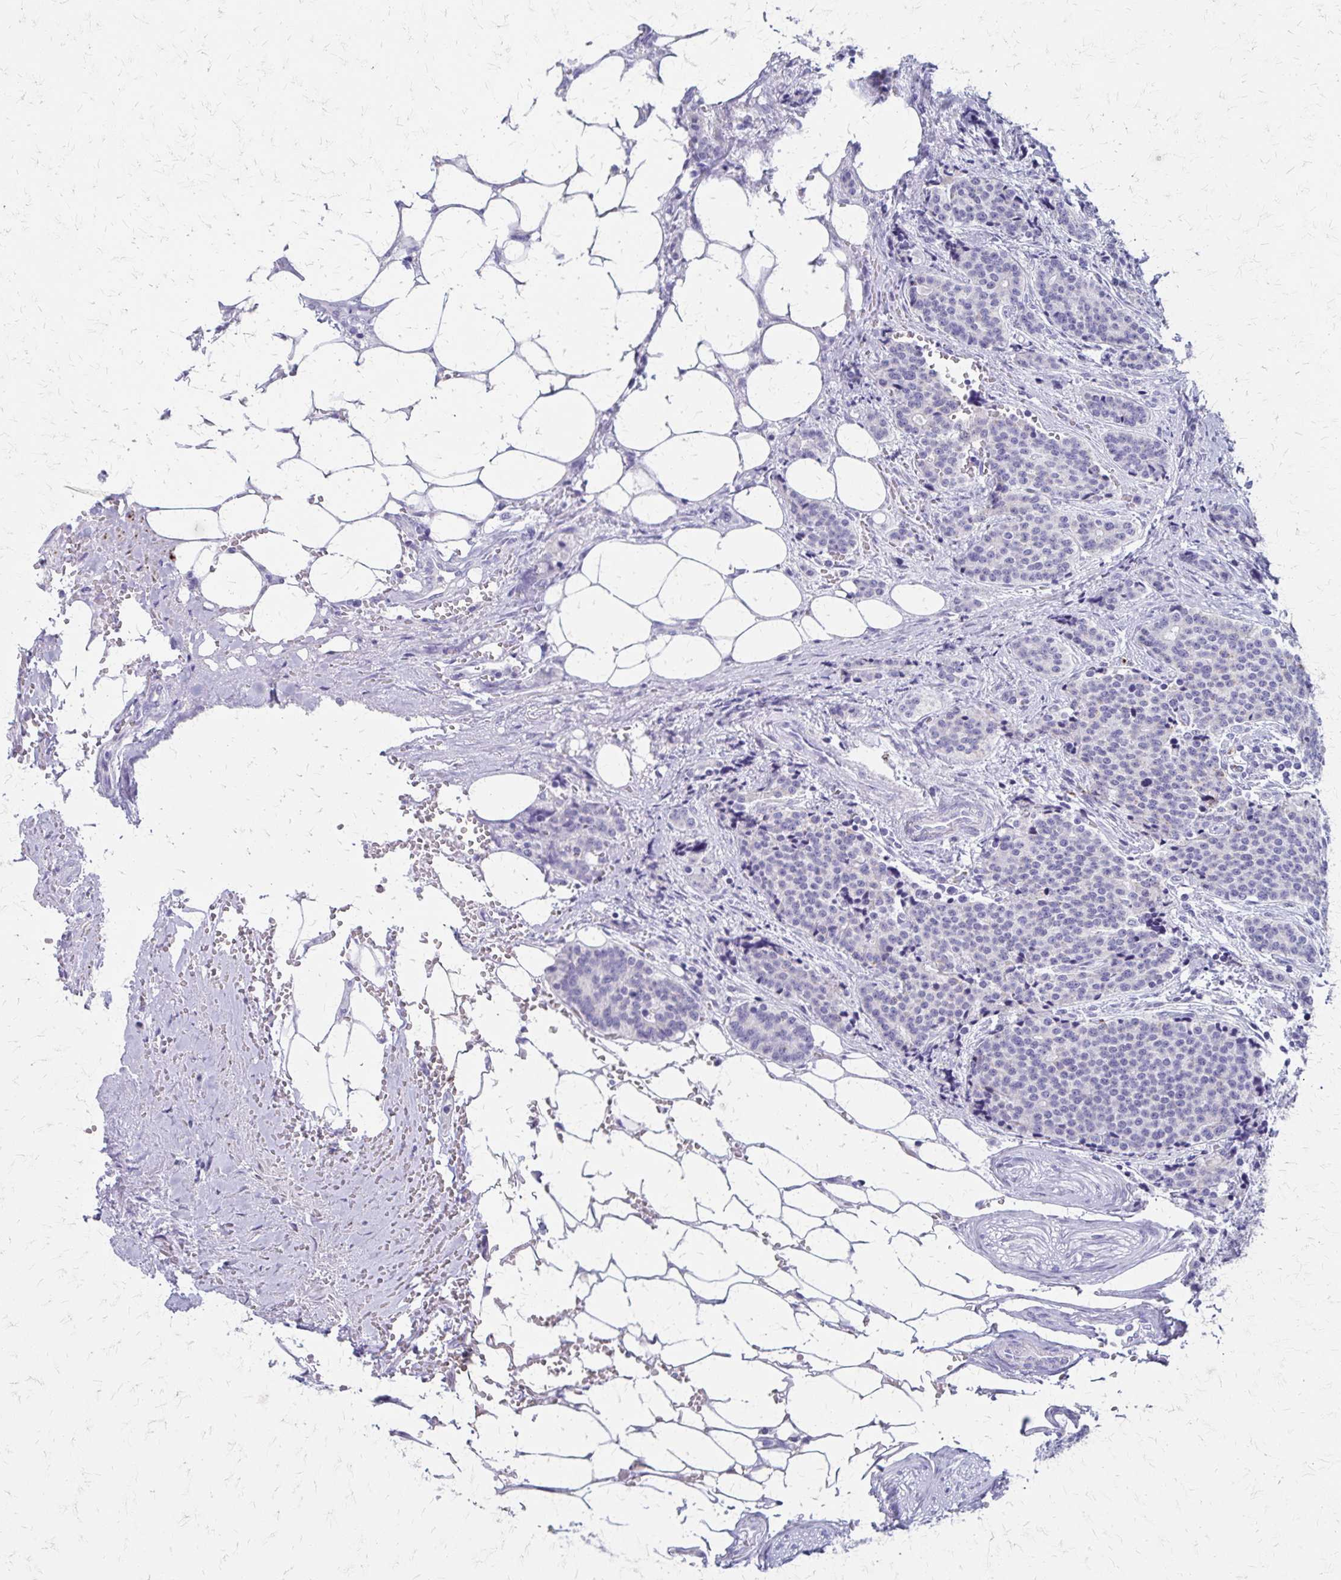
{"staining": {"intensity": "negative", "quantity": "none", "location": "none"}, "tissue": "carcinoid", "cell_type": "Tumor cells", "image_type": "cancer", "snomed": [{"axis": "morphology", "description": "Carcinoid, malignant, NOS"}, {"axis": "topography", "description": "Small intestine"}], "caption": "Human carcinoid (malignant) stained for a protein using IHC exhibits no positivity in tumor cells.", "gene": "ZSCAN5B", "patient": {"sex": "female", "age": 73}}